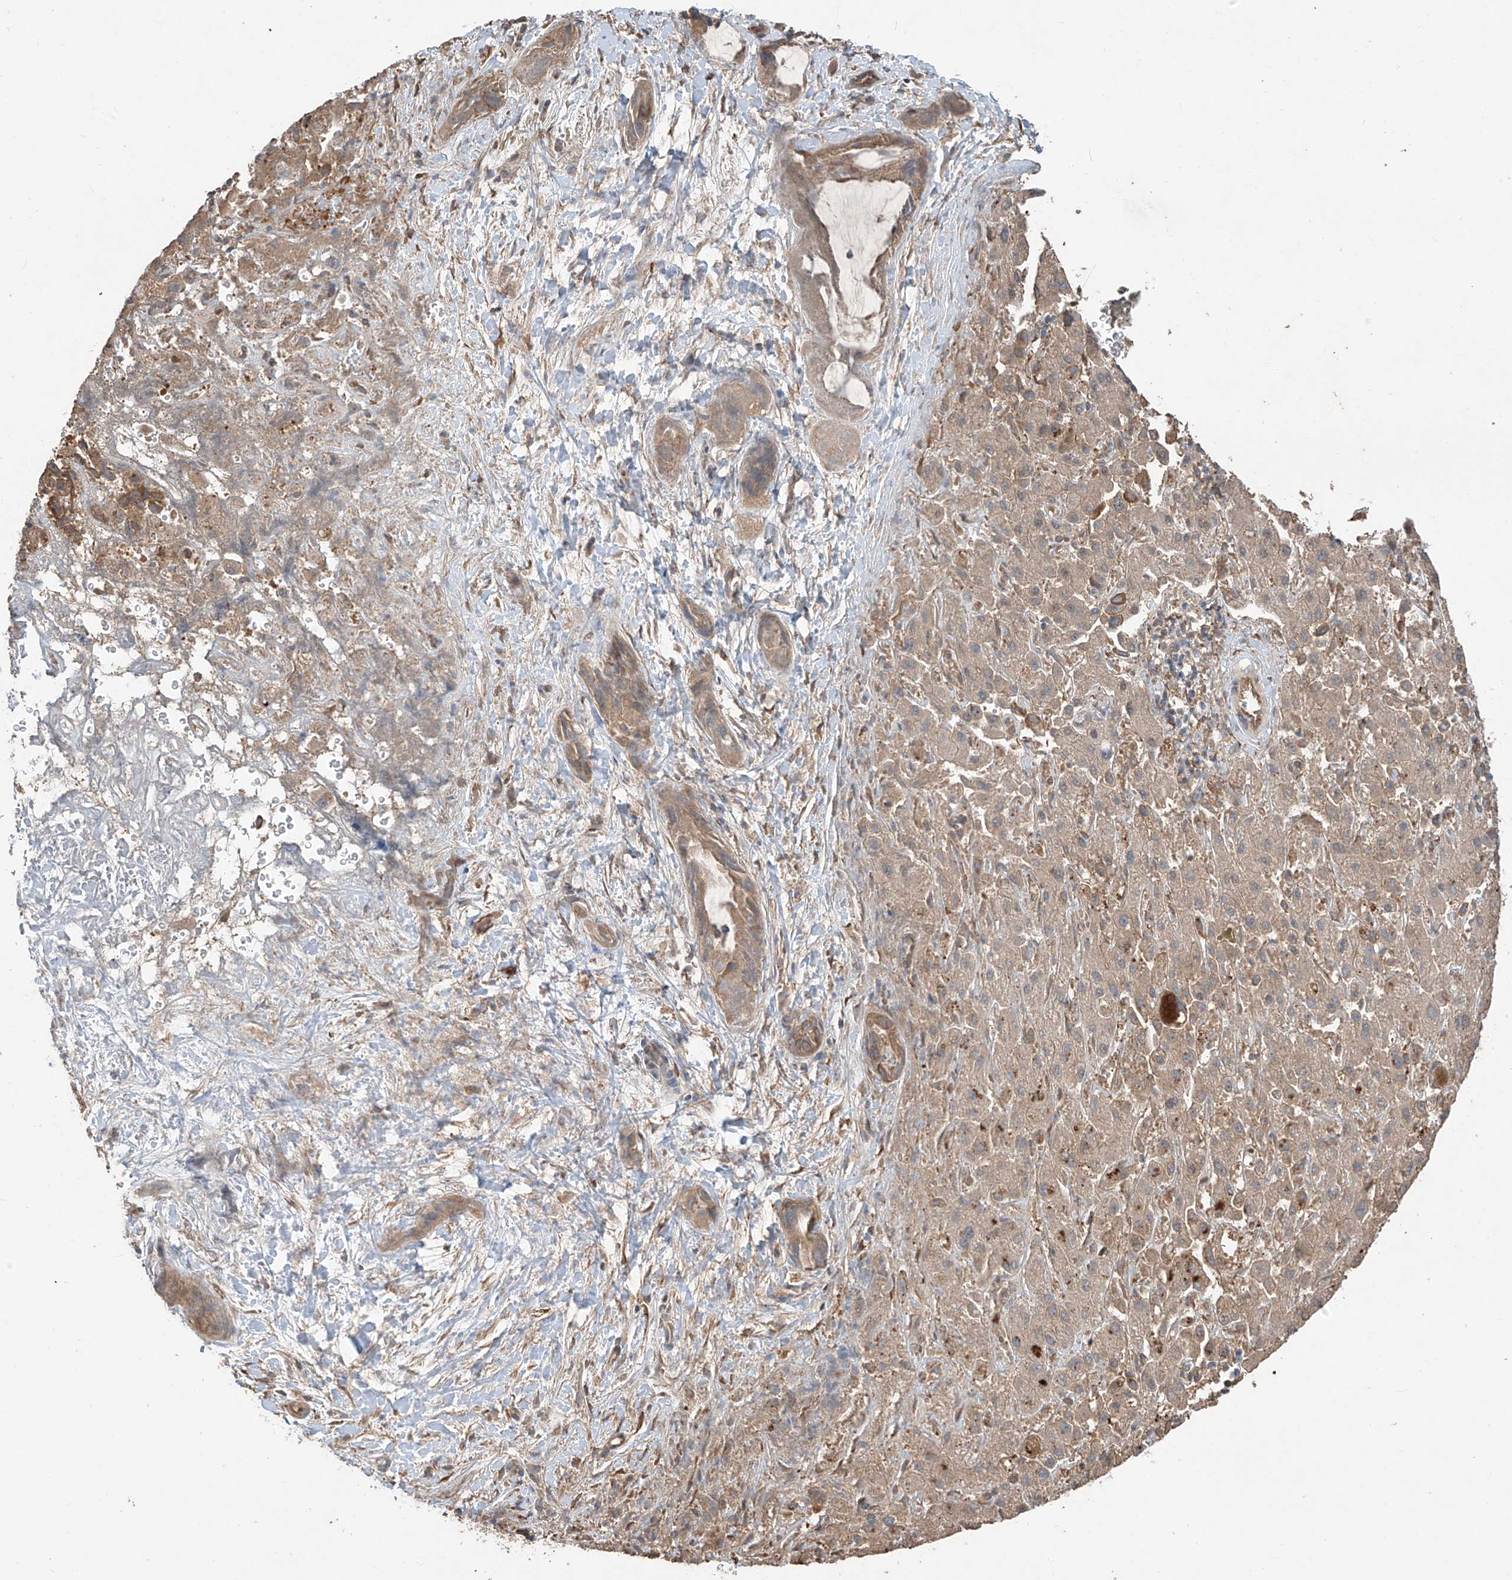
{"staining": {"intensity": "moderate", "quantity": ">75%", "location": "cytoplasmic/membranous"}, "tissue": "liver cancer", "cell_type": "Tumor cells", "image_type": "cancer", "snomed": [{"axis": "morphology", "description": "Cholangiocarcinoma"}, {"axis": "topography", "description": "Liver"}], "caption": "Liver cancer stained for a protein (brown) displays moderate cytoplasmic/membranous positive positivity in about >75% of tumor cells.", "gene": "AGBL5", "patient": {"sex": "female", "age": 52}}